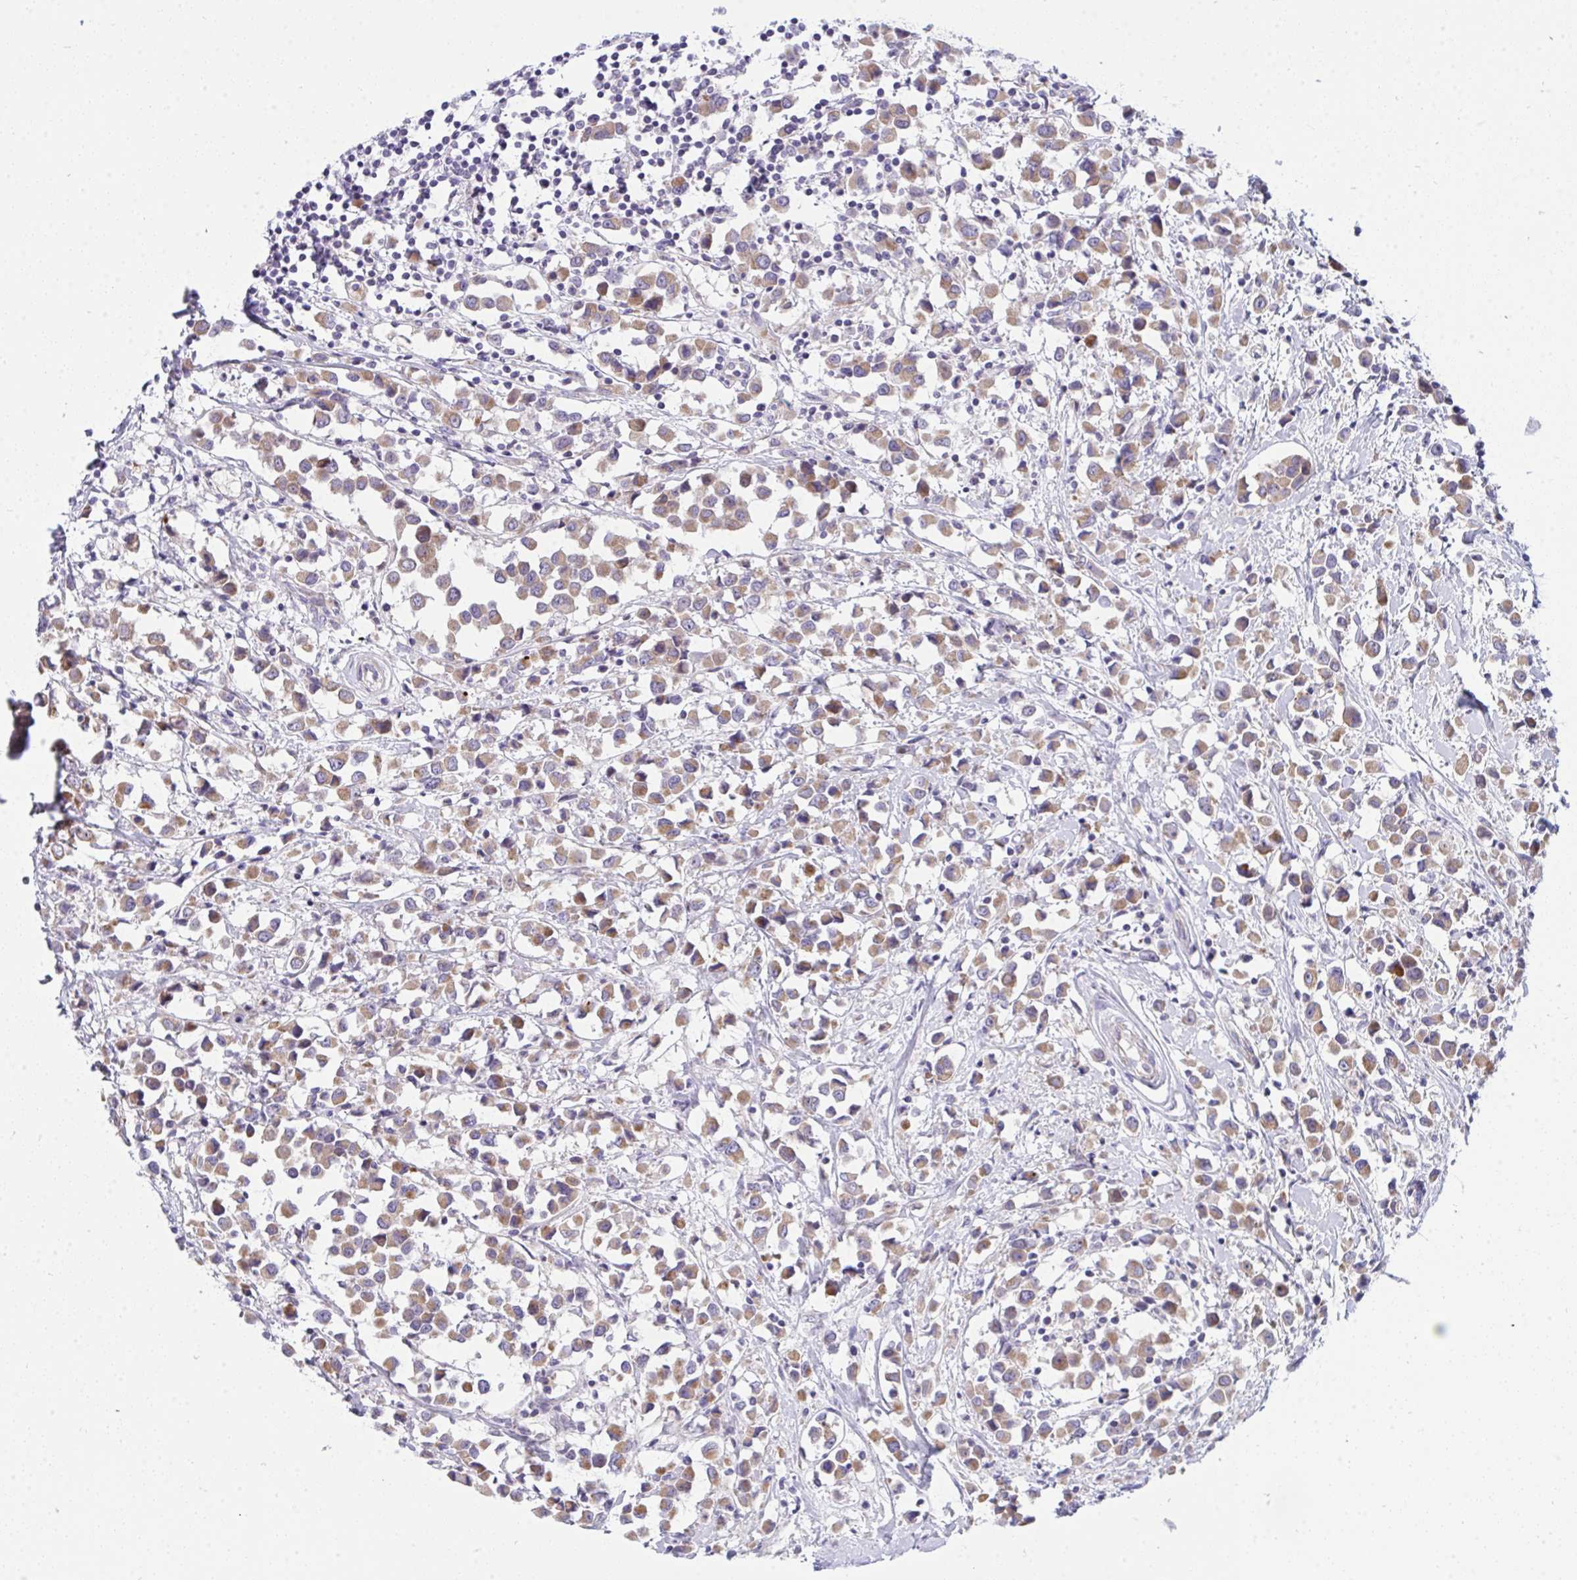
{"staining": {"intensity": "moderate", "quantity": ">75%", "location": "cytoplasmic/membranous"}, "tissue": "breast cancer", "cell_type": "Tumor cells", "image_type": "cancer", "snomed": [{"axis": "morphology", "description": "Duct carcinoma"}, {"axis": "topography", "description": "Breast"}], "caption": "DAB (3,3'-diaminobenzidine) immunohistochemical staining of human breast cancer (infiltrating ductal carcinoma) shows moderate cytoplasmic/membranous protein positivity in about >75% of tumor cells. (Stains: DAB in brown, nuclei in blue, Microscopy: brightfield microscopy at high magnification).", "gene": "NTN1", "patient": {"sex": "female", "age": 61}}